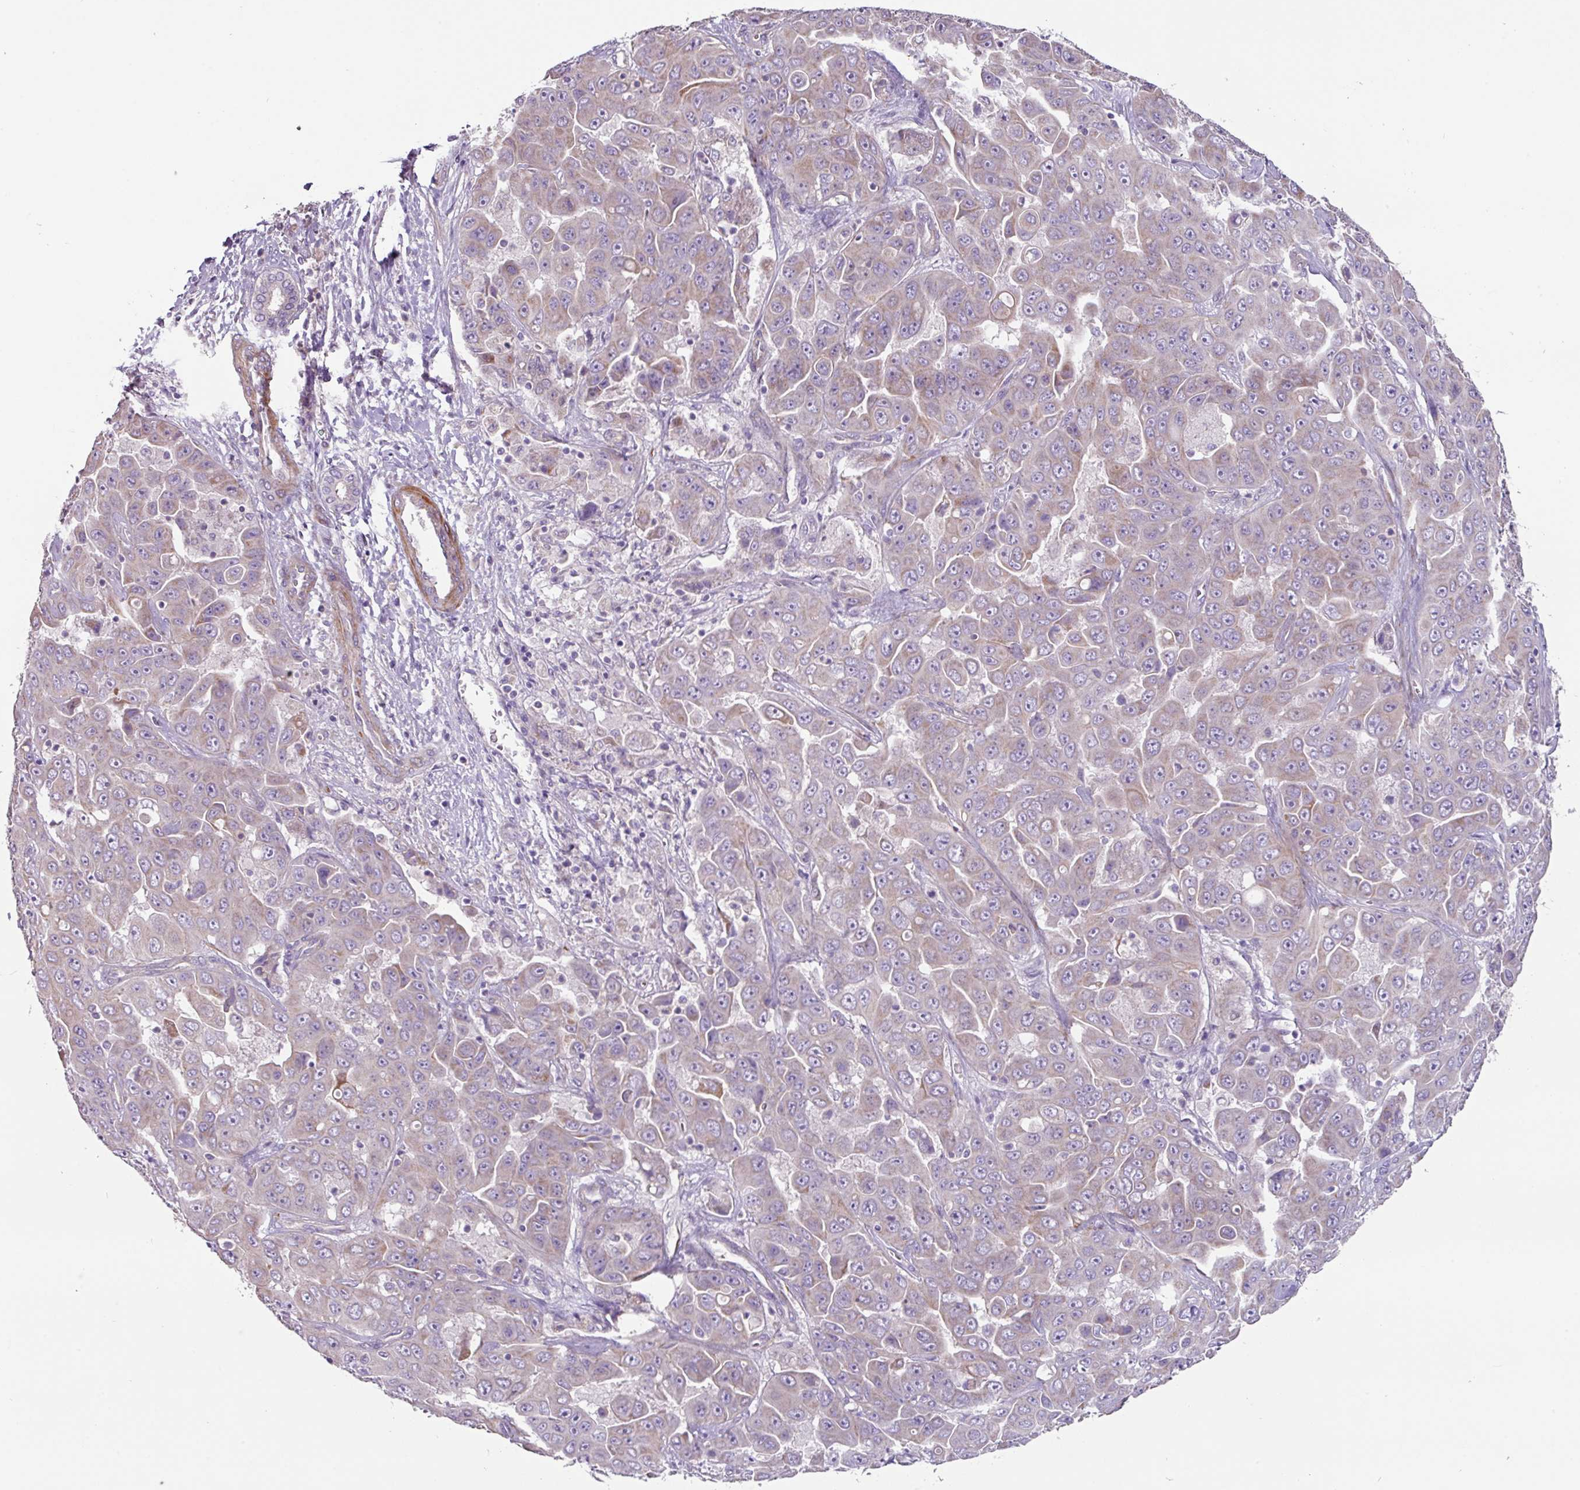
{"staining": {"intensity": "weak", "quantity": "<25%", "location": "cytoplasmic/membranous"}, "tissue": "liver cancer", "cell_type": "Tumor cells", "image_type": "cancer", "snomed": [{"axis": "morphology", "description": "Cholangiocarcinoma"}, {"axis": "topography", "description": "Liver"}], "caption": "Immunohistochemistry photomicrograph of liver cholangiocarcinoma stained for a protein (brown), which shows no positivity in tumor cells. (Brightfield microscopy of DAB (3,3'-diaminobenzidine) IHC at high magnification).", "gene": "MRRF", "patient": {"sex": "female", "age": 52}}